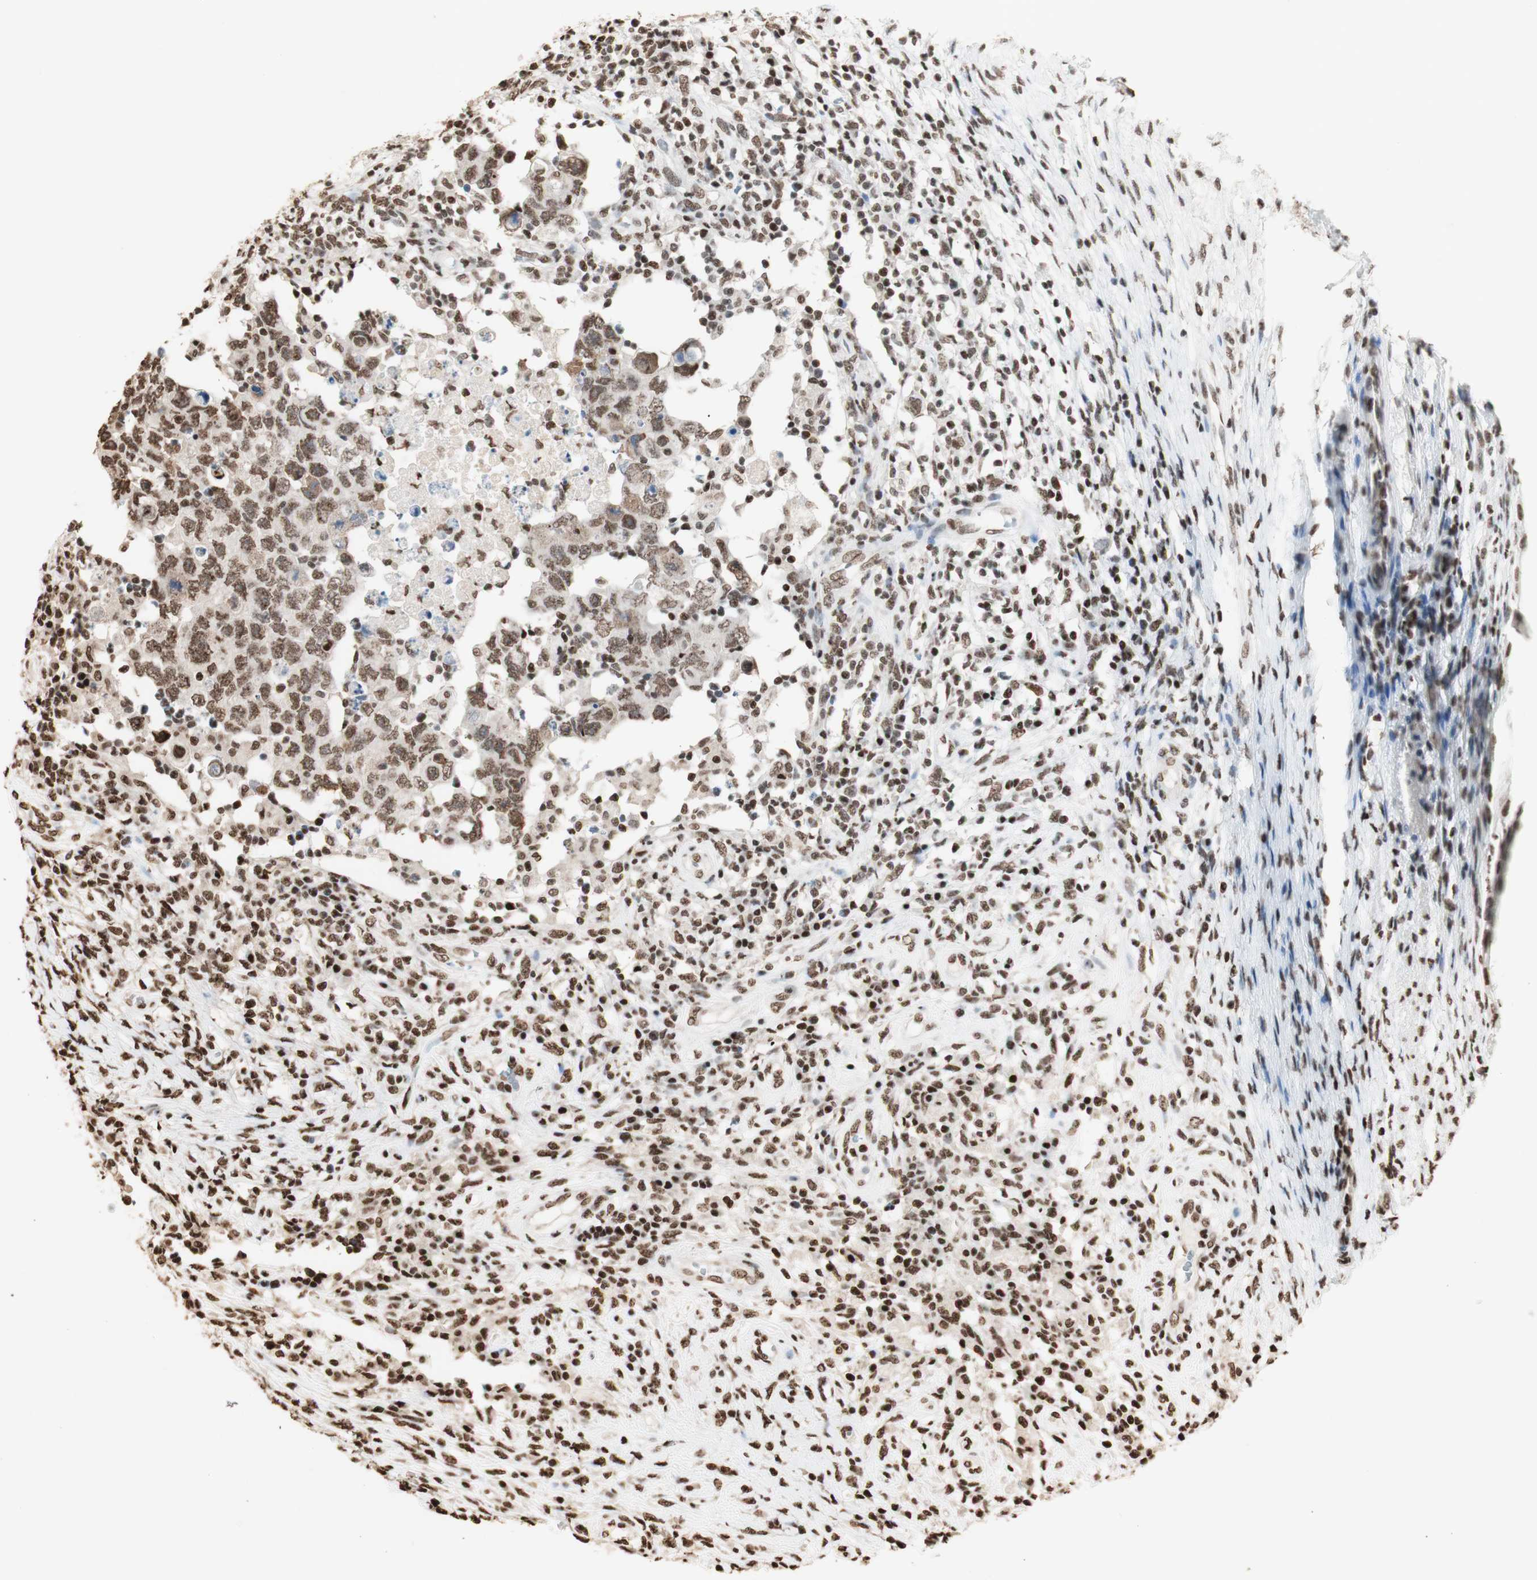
{"staining": {"intensity": "moderate", "quantity": ">75%", "location": "nuclear"}, "tissue": "testis cancer", "cell_type": "Tumor cells", "image_type": "cancer", "snomed": [{"axis": "morphology", "description": "Carcinoma, Embryonal, NOS"}, {"axis": "topography", "description": "Testis"}], "caption": "Tumor cells show moderate nuclear staining in approximately >75% of cells in embryonal carcinoma (testis).", "gene": "HNRNPA2B1", "patient": {"sex": "male", "age": 26}}